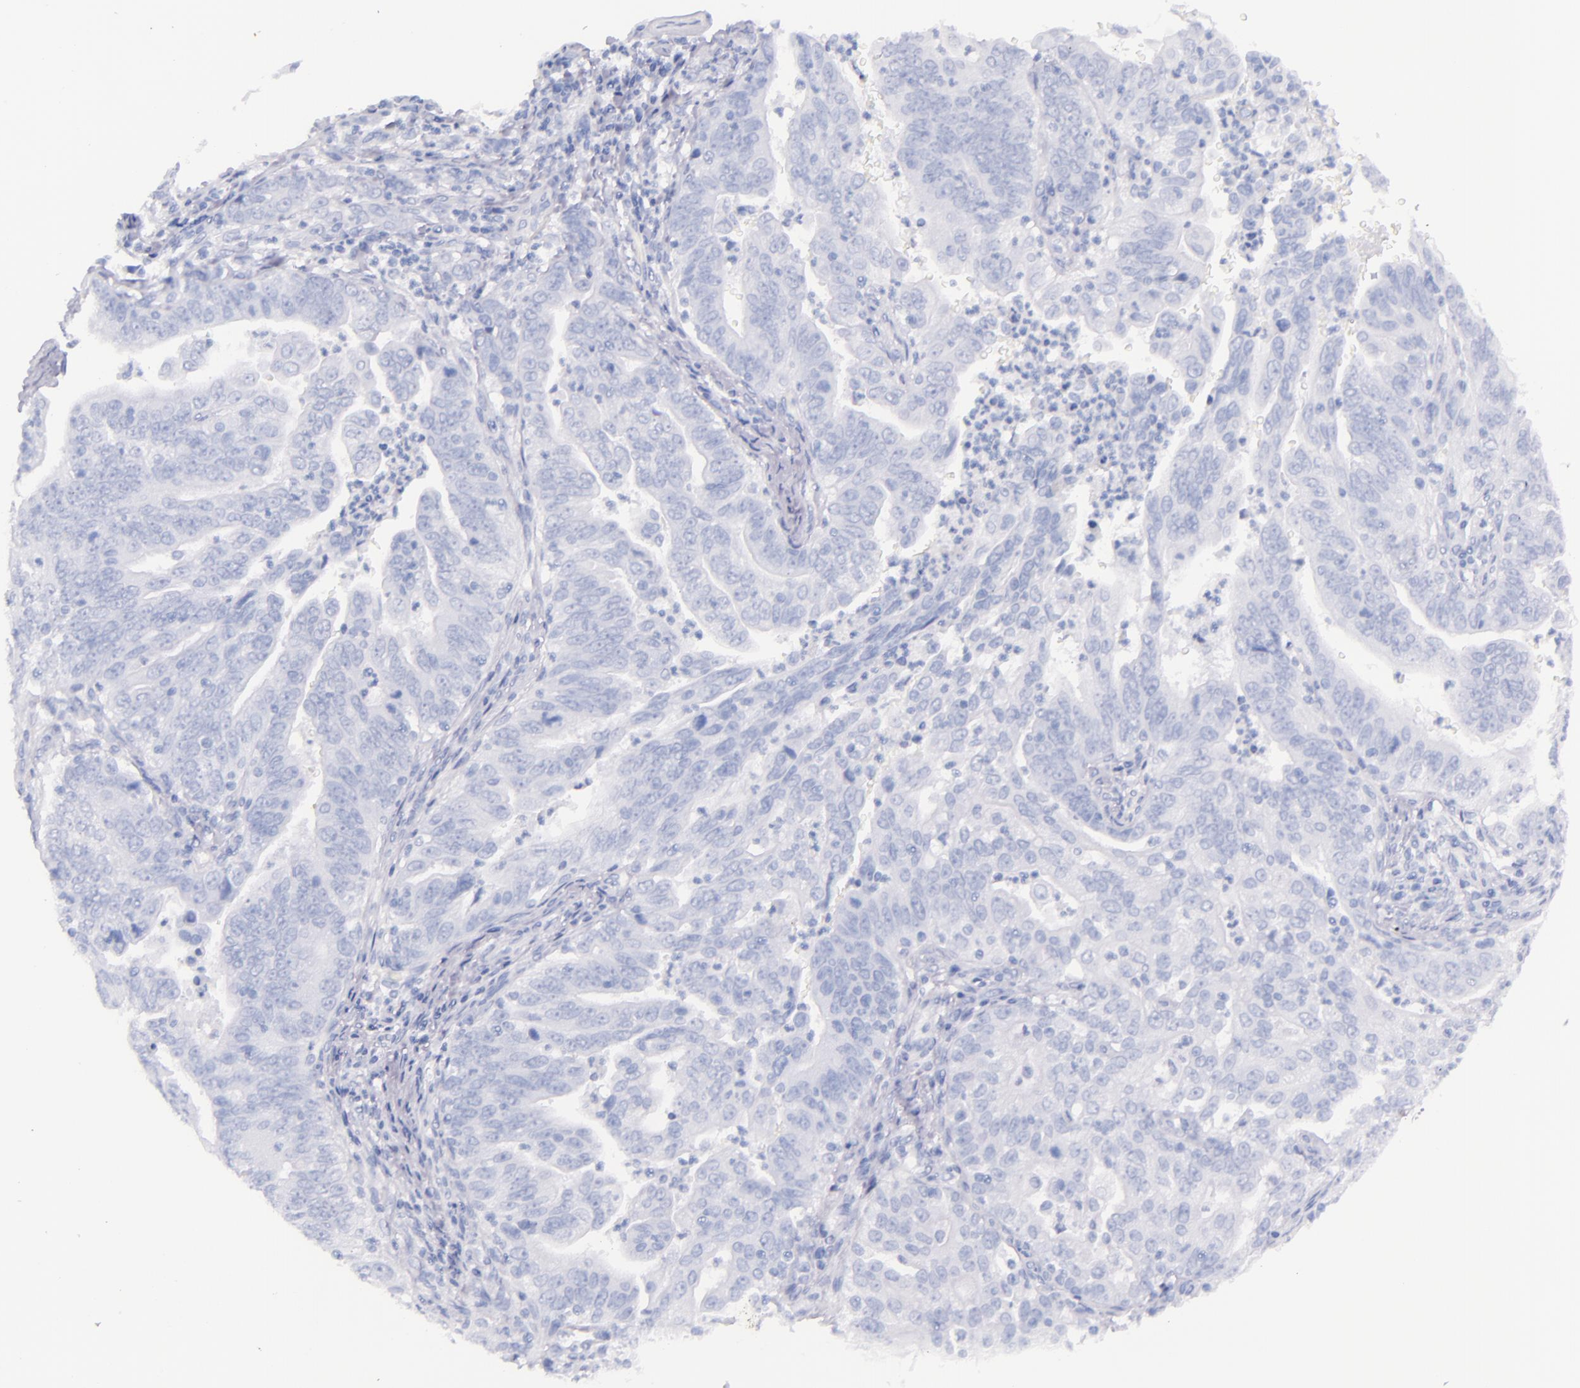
{"staining": {"intensity": "negative", "quantity": "none", "location": "none"}, "tissue": "stomach cancer", "cell_type": "Tumor cells", "image_type": "cancer", "snomed": [{"axis": "morphology", "description": "Adenocarcinoma, NOS"}, {"axis": "topography", "description": "Stomach, upper"}], "caption": "This is an IHC micrograph of human stomach cancer. There is no positivity in tumor cells.", "gene": "SFTPB", "patient": {"sex": "female", "age": 50}}